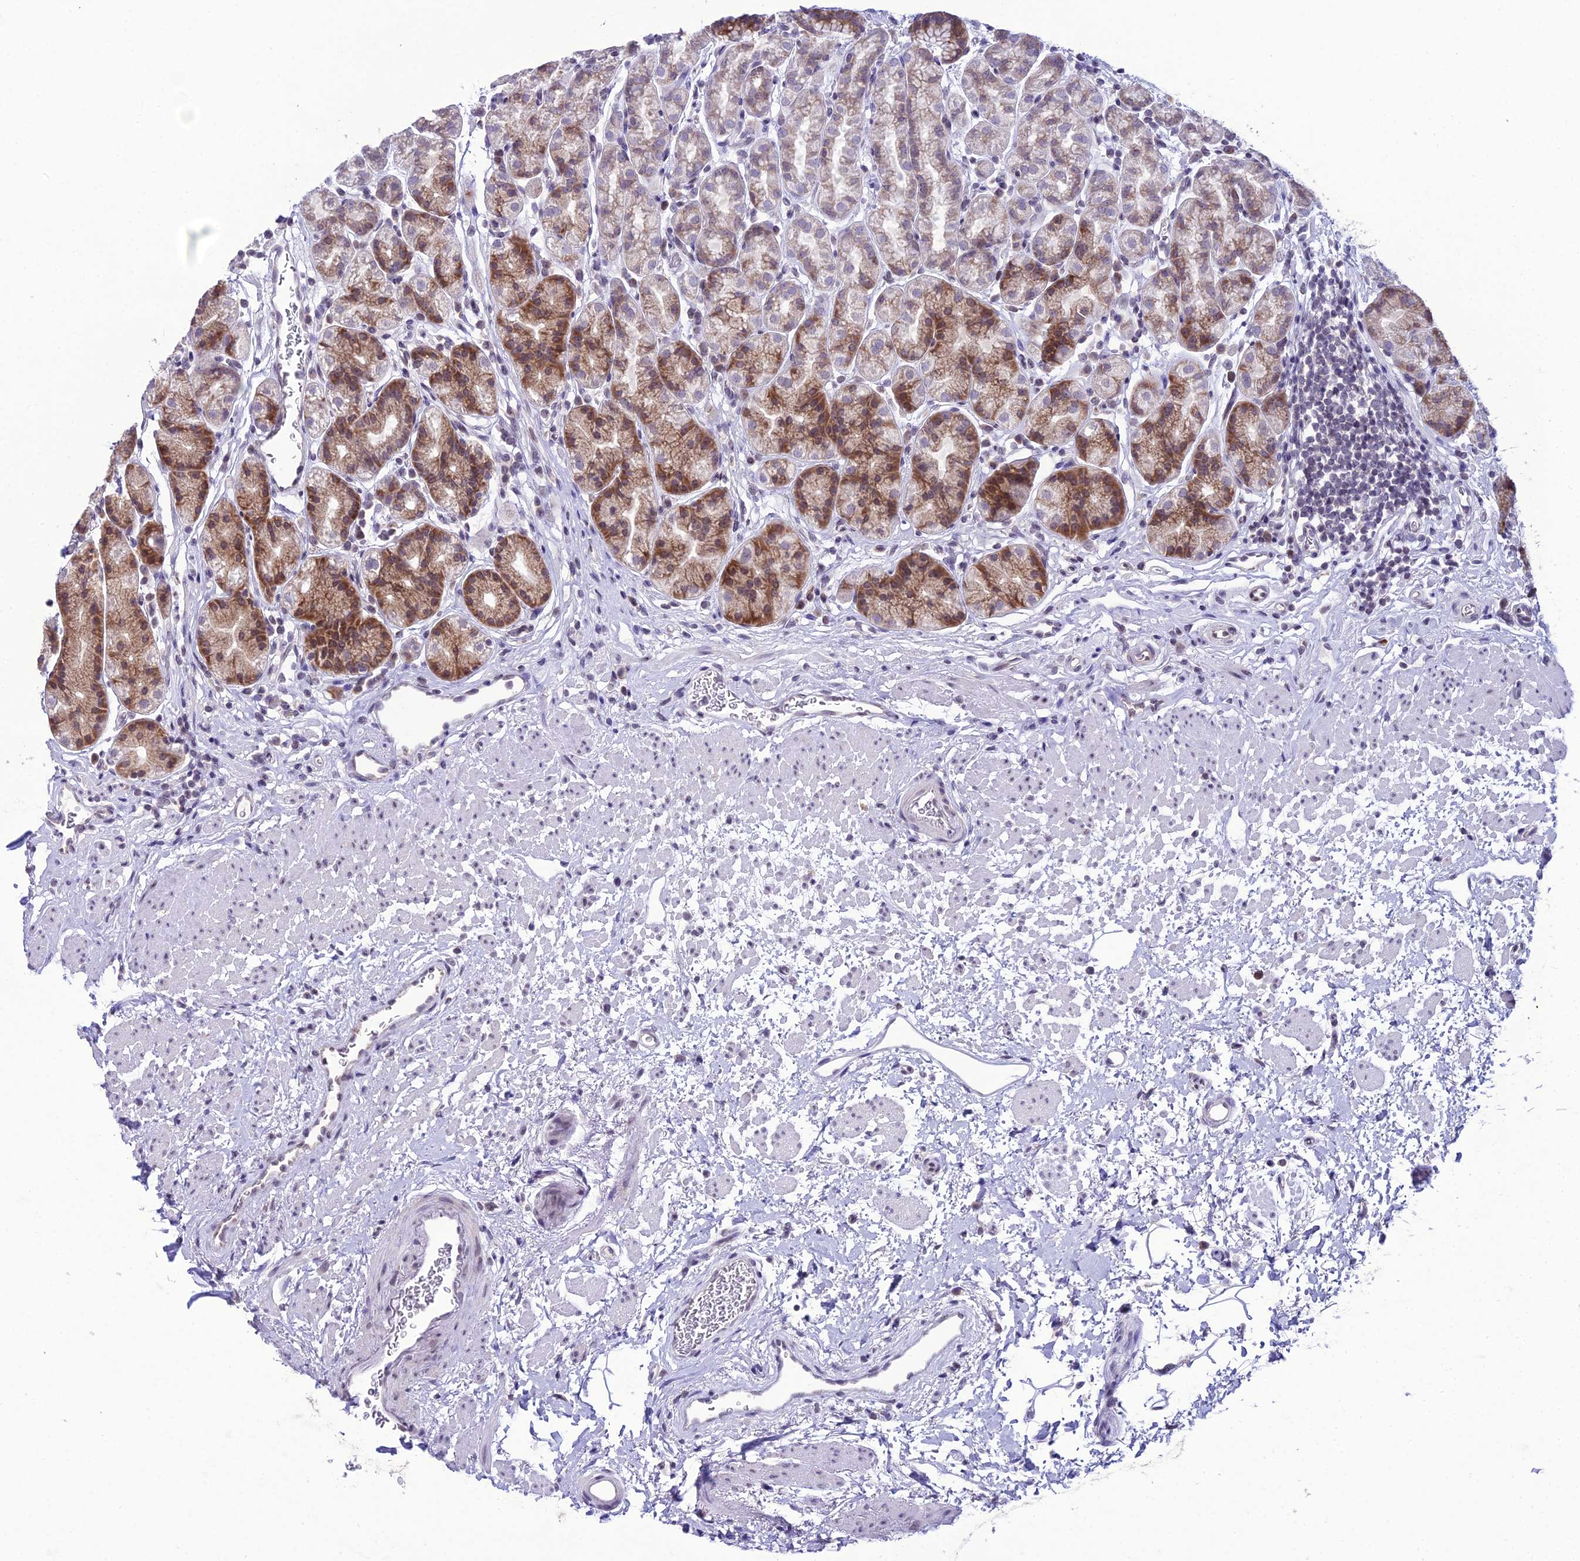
{"staining": {"intensity": "moderate", "quantity": "25%-75%", "location": "cytoplasmic/membranous"}, "tissue": "stomach", "cell_type": "Glandular cells", "image_type": "normal", "snomed": [{"axis": "morphology", "description": "Normal tissue, NOS"}, {"axis": "topography", "description": "Stomach"}], "caption": "Immunohistochemical staining of benign stomach reveals moderate cytoplasmic/membranous protein positivity in approximately 25%-75% of glandular cells. Immunohistochemistry (ihc) stains the protein in brown and the nuclei are stained blue.", "gene": "RPS26", "patient": {"sex": "male", "age": 63}}